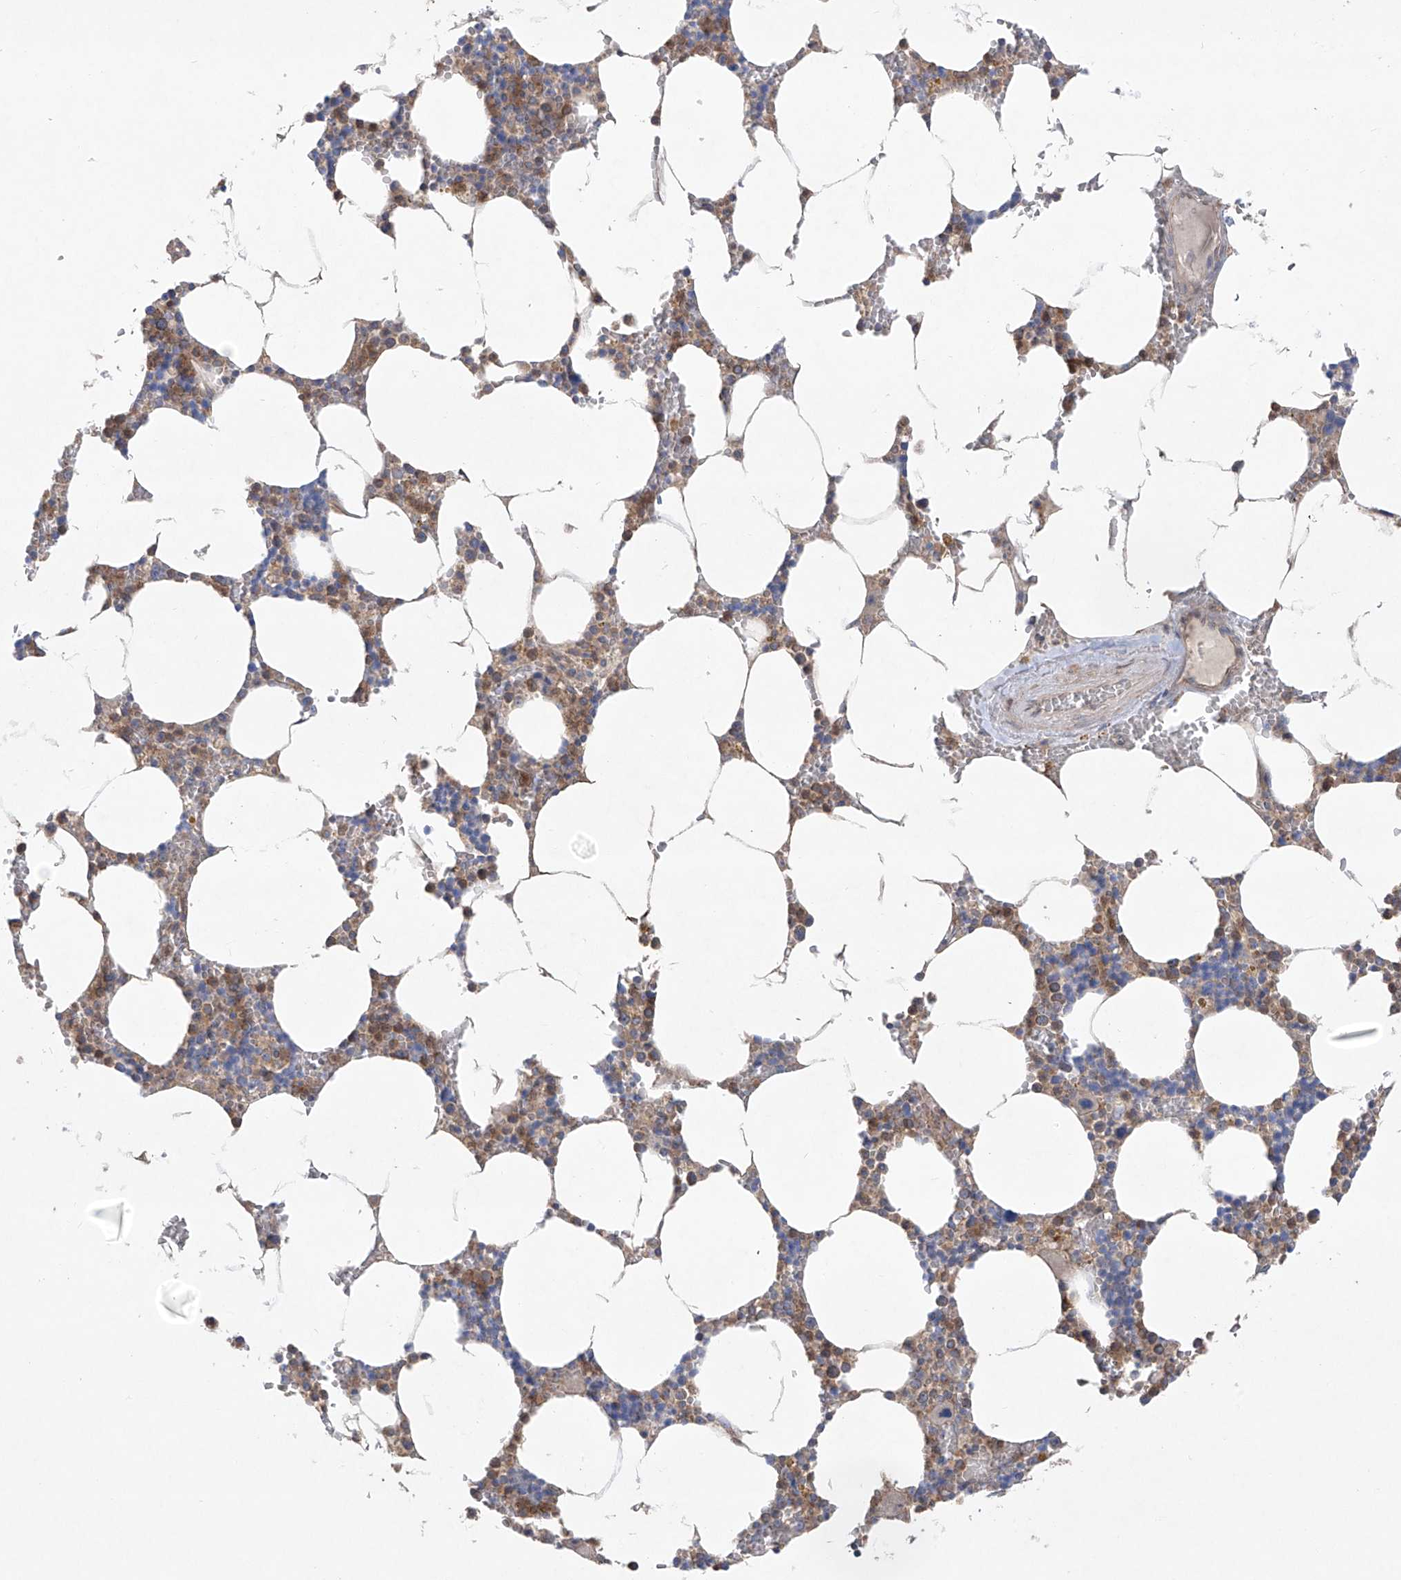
{"staining": {"intensity": "moderate", "quantity": "25%-75%", "location": "cytoplasmic/membranous"}, "tissue": "bone marrow", "cell_type": "Hematopoietic cells", "image_type": "normal", "snomed": [{"axis": "morphology", "description": "Normal tissue, NOS"}, {"axis": "topography", "description": "Bone marrow"}], "caption": "An IHC image of benign tissue is shown. Protein staining in brown highlights moderate cytoplasmic/membranous positivity in bone marrow within hematopoietic cells.", "gene": "KLC4", "patient": {"sex": "male", "age": 70}}